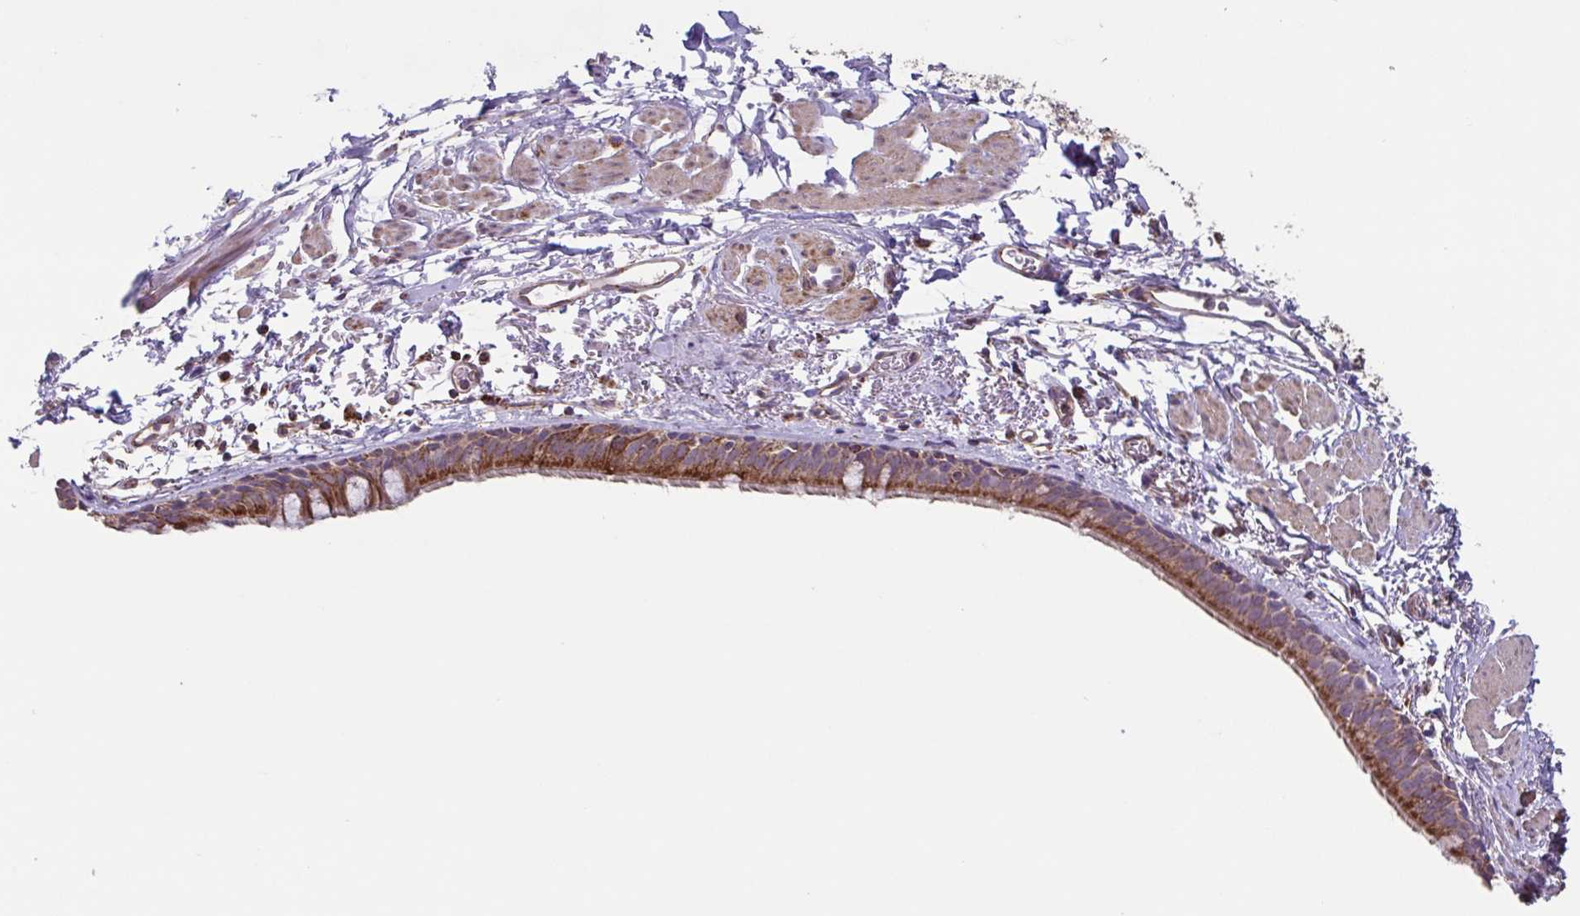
{"staining": {"intensity": "strong", "quantity": ">75%", "location": "cytoplasmic/membranous"}, "tissue": "bronchus", "cell_type": "Respiratory epithelial cells", "image_type": "normal", "snomed": [{"axis": "morphology", "description": "Normal tissue, NOS"}, {"axis": "topography", "description": "Bronchus"}], "caption": "Respiratory epithelial cells reveal high levels of strong cytoplasmic/membranous staining in approximately >75% of cells in benign bronchus.", "gene": "DIP2B", "patient": {"sex": "male", "age": 67}}